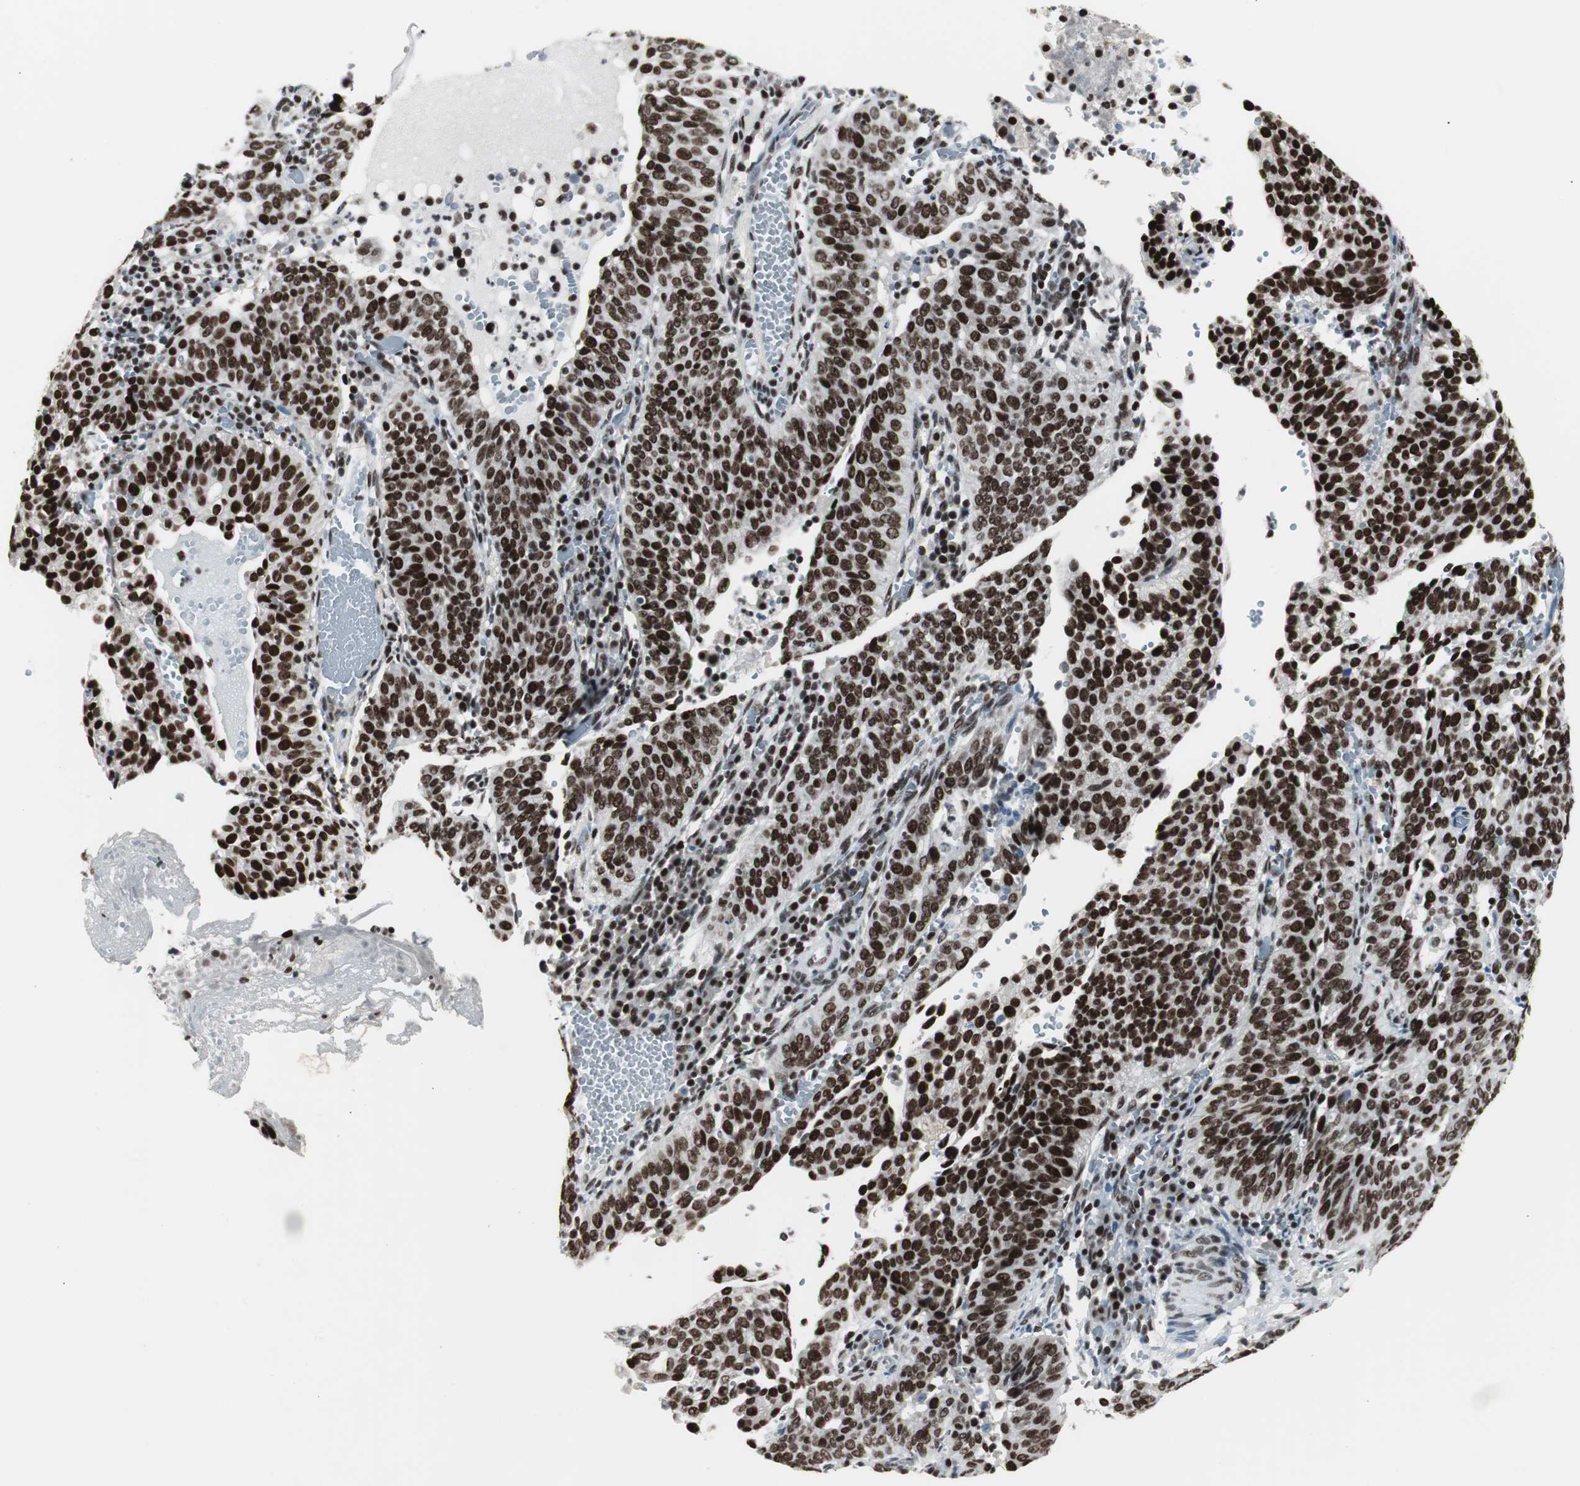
{"staining": {"intensity": "strong", "quantity": ">75%", "location": "nuclear"}, "tissue": "cervical cancer", "cell_type": "Tumor cells", "image_type": "cancer", "snomed": [{"axis": "morphology", "description": "Squamous cell carcinoma, NOS"}, {"axis": "topography", "description": "Cervix"}], "caption": "Human cervical cancer stained for a protein (brown) demonstrates strong nuclear positive positivity in approximately >75% of tumor cells.", "gene": "XRCC1", "patient": {"sex": "female", "age": 39}}